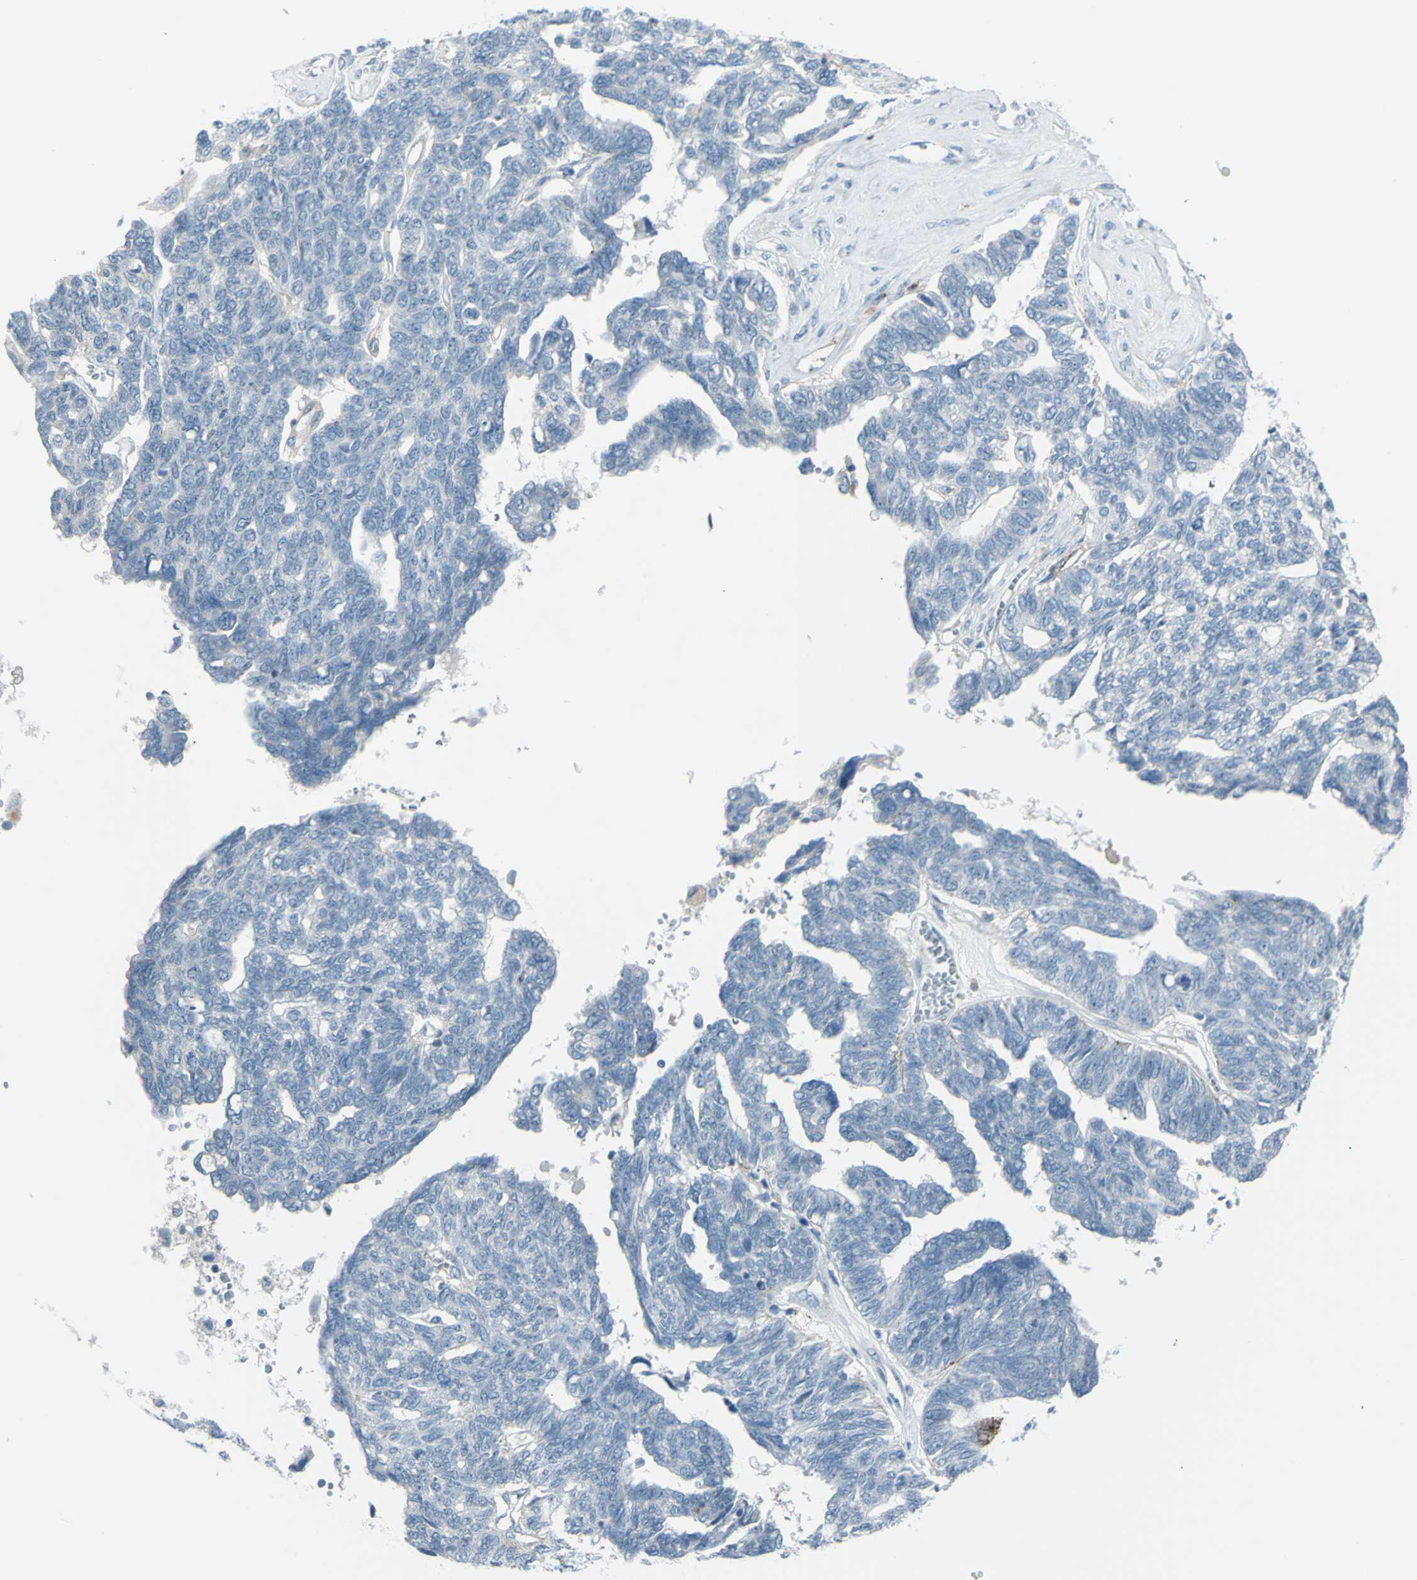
{"staining": {"intensity": "negative", "quantity": "none", "location": "none"}, "tissue": "ovarian cancer", "cell_type": "Tumor cells", "image_type": "cancer", "snomed": [{"axis": "morphology", "description": "Cystadenocarcinoma, serous, NOS"}, {"axis": "topography", "description": "Ovary"}], "caption": "IHC photomicrograph of neoplastic tissue: ovarian serous cystadenocarcinoma stained with DAB (3,3'-diaminobenzidine) displays no significant protein staining in tumor cells.", "gene": "GPR34", "patient": {"sex": "female", "age": 79}}